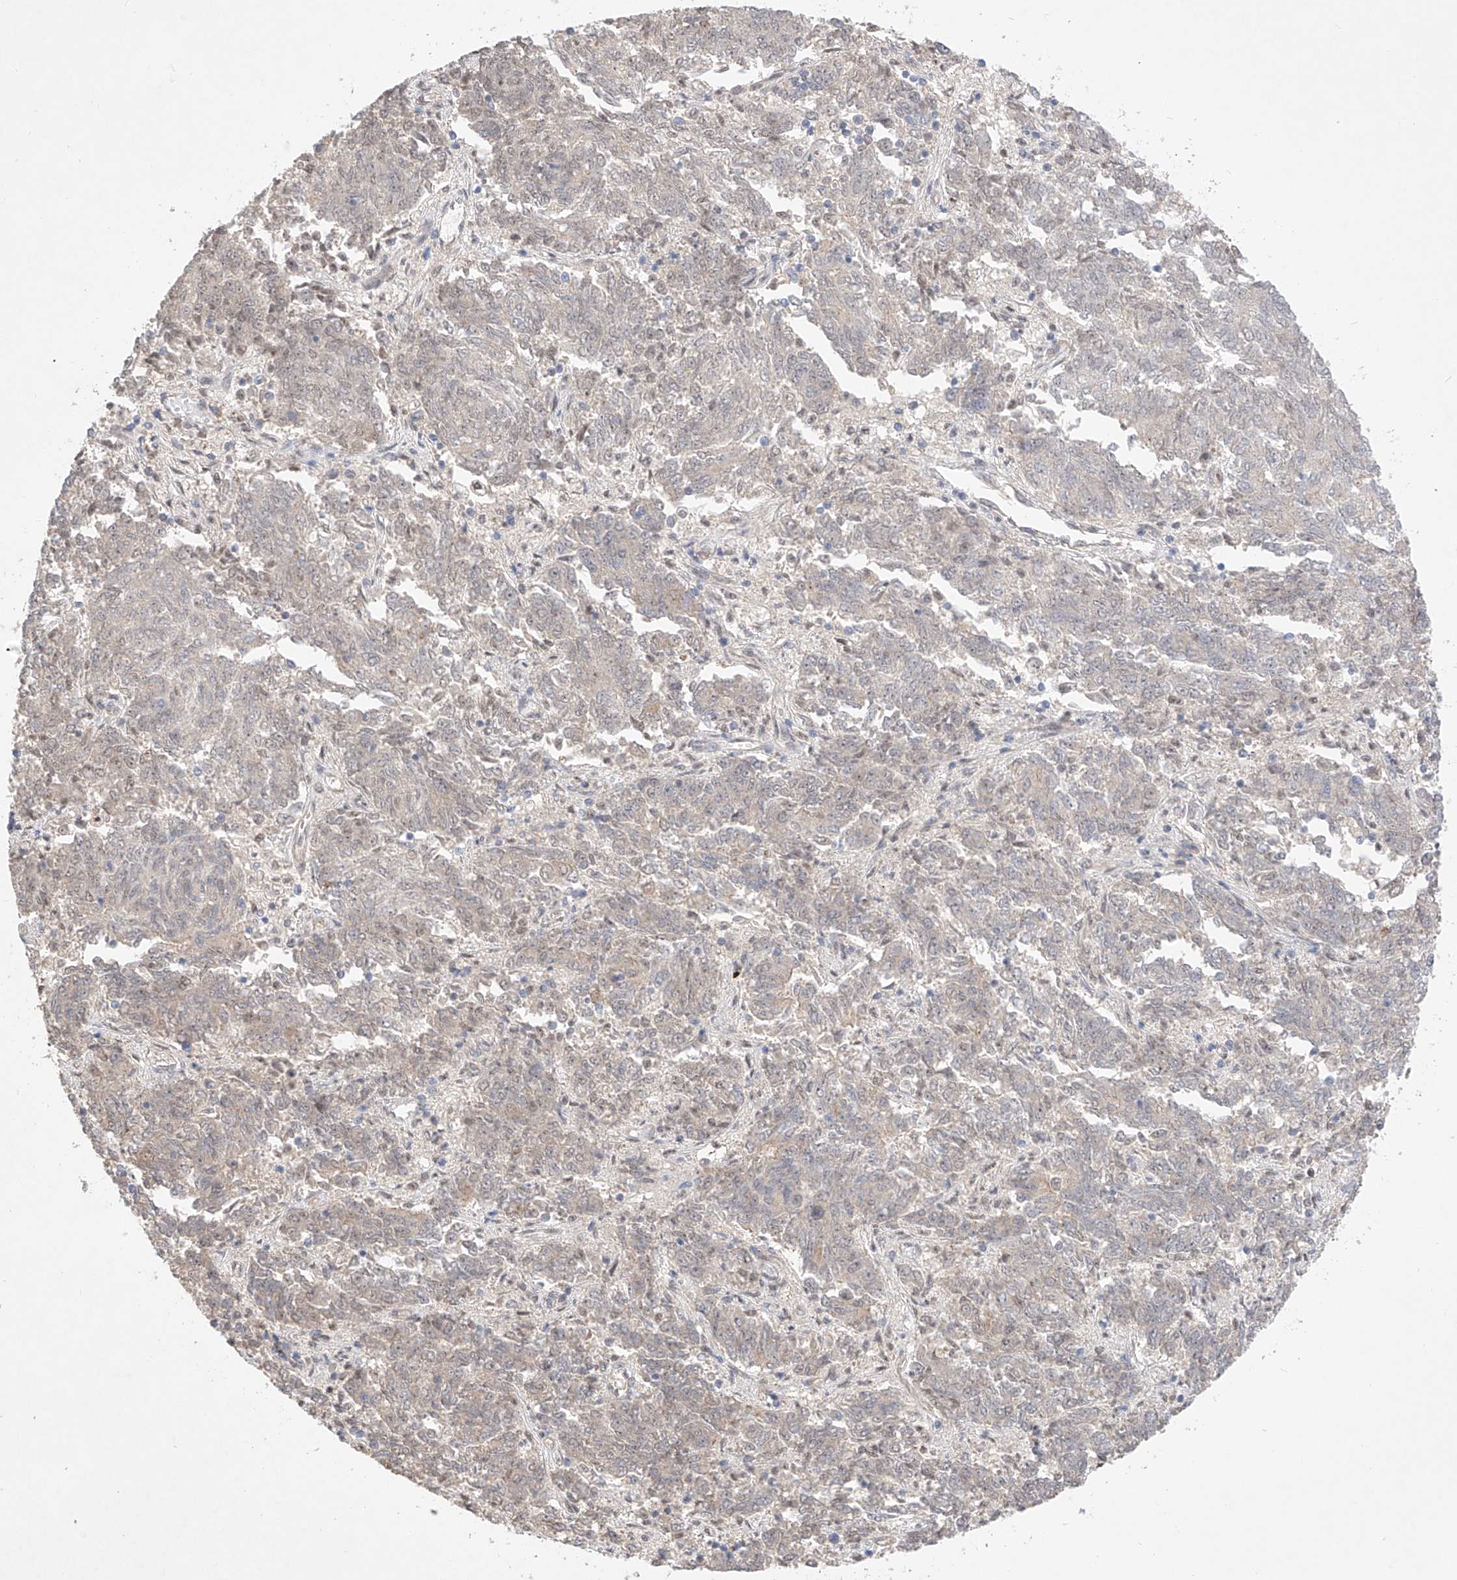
{"staining": {"intensity": "negative", "quantity": "none", "location": "none"}, "tissue": "endometrial cancer", "cell_type": "Tumor cells", "image_type": "cancer", "snomed": [{"axis": "morphology", "description": "Adenocarcinoma, NOS"}, {"axis": "topography", "description": "Endometrium"}], "caption": "DAB (3,3'-diaminobenzidine) immunohistochemical staining of endometrial cancer reveals no significant expression in tumor cells.", "gene": "IL22RA2", "patient": {"sex": "female", "age": 80}}